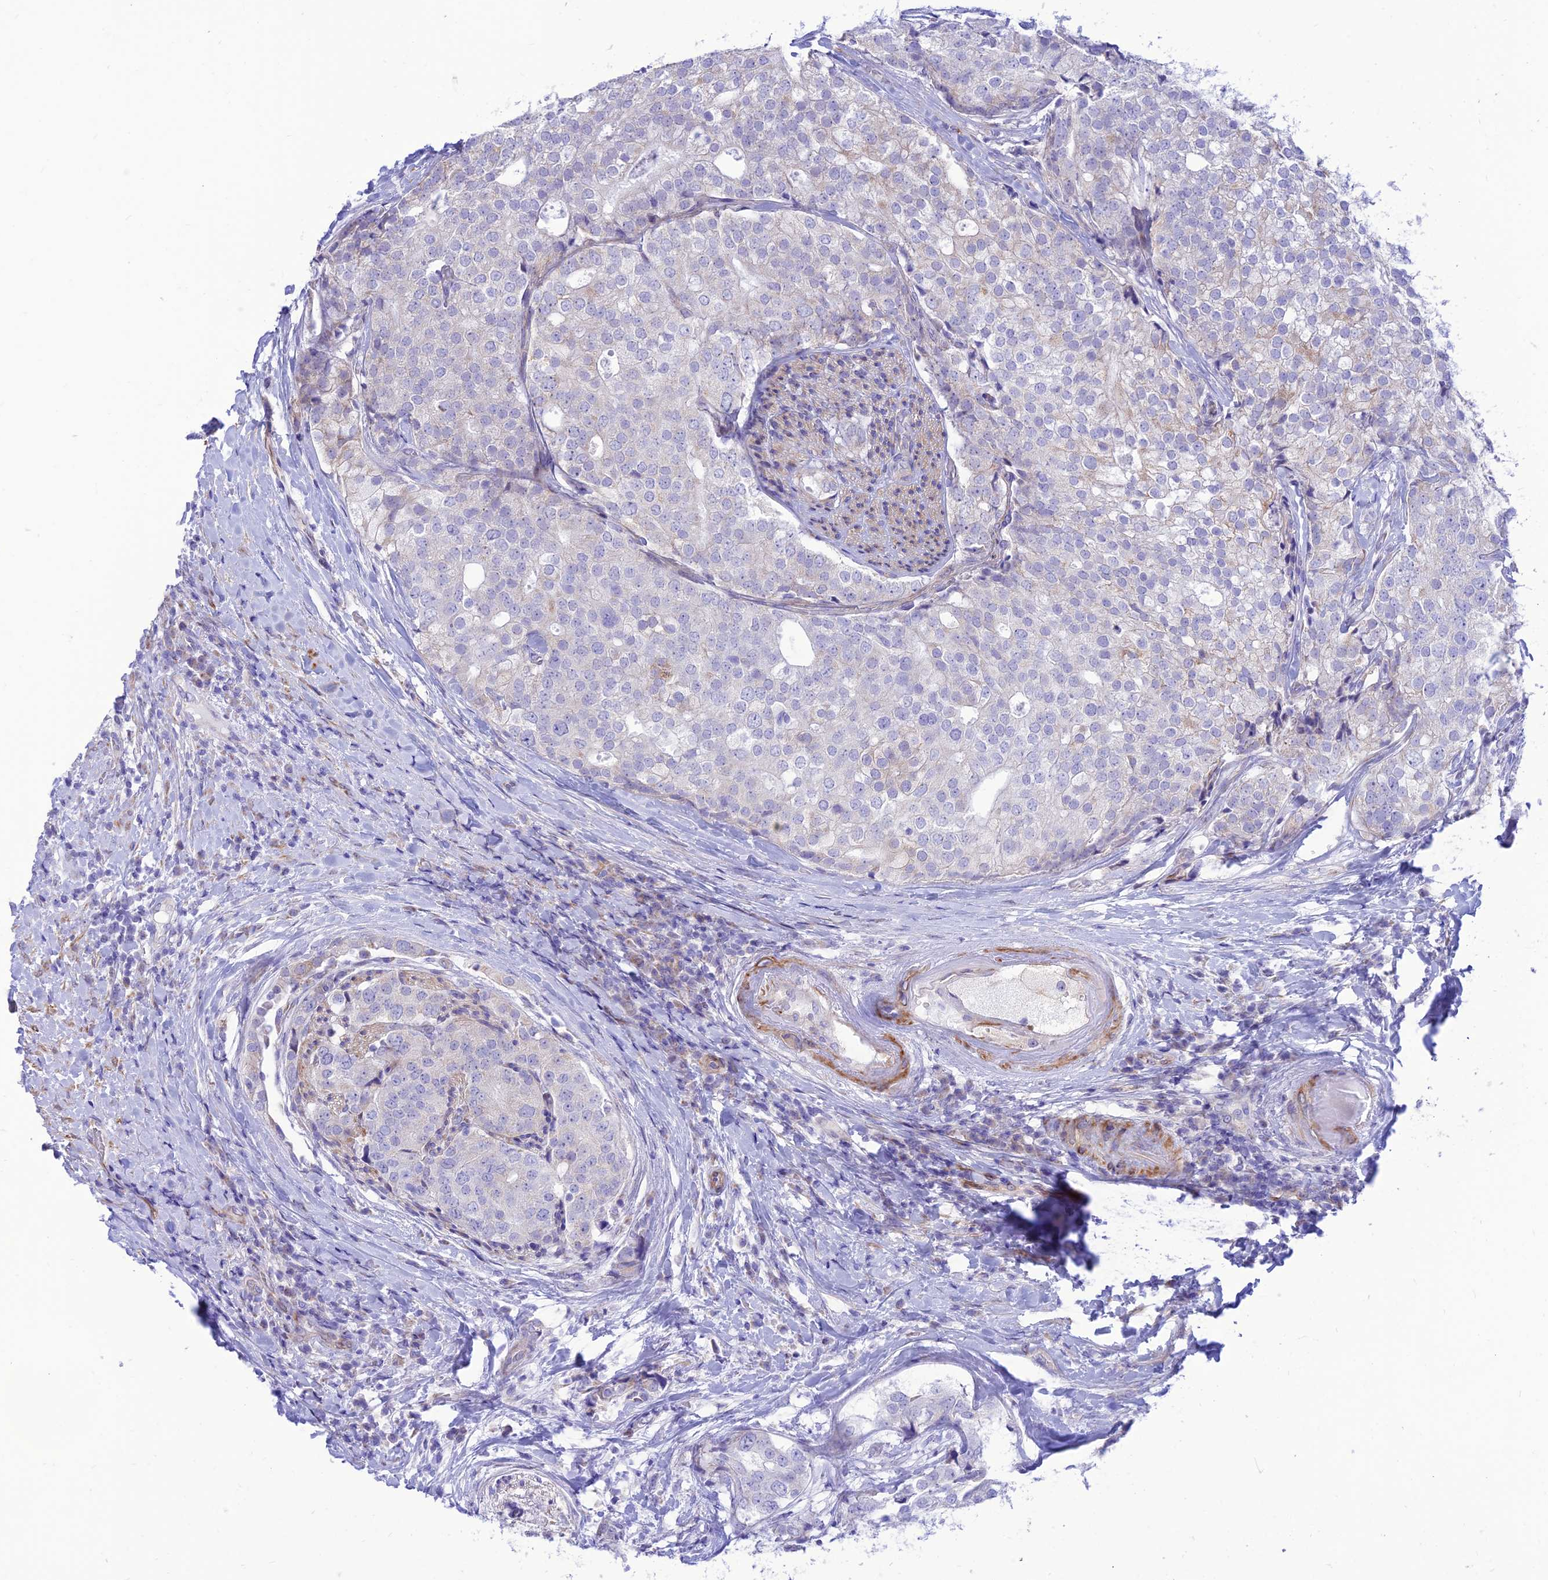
{"staining": {"intensity": "negative", "quantity": "none", "location": "none"}, "tissue": "prostate cancer", "cell_type": "Tumor cells", "image_type": "cancer", "snomed": [{"axis": "morphology", "description": "Adenocarcinoma, High grade"}, {"axis": "topography", "description": "Prostate"}], "caption": "Tumor cells are negative for brown protein staining in prostate cancer. Brightfield microscopy of immunohistochemistry stained with DAB (brown) and hematoxylin (blue), captured at high magnification.", "gene": "FAM186B", "patient": {"sex": "male", "age": 49}}